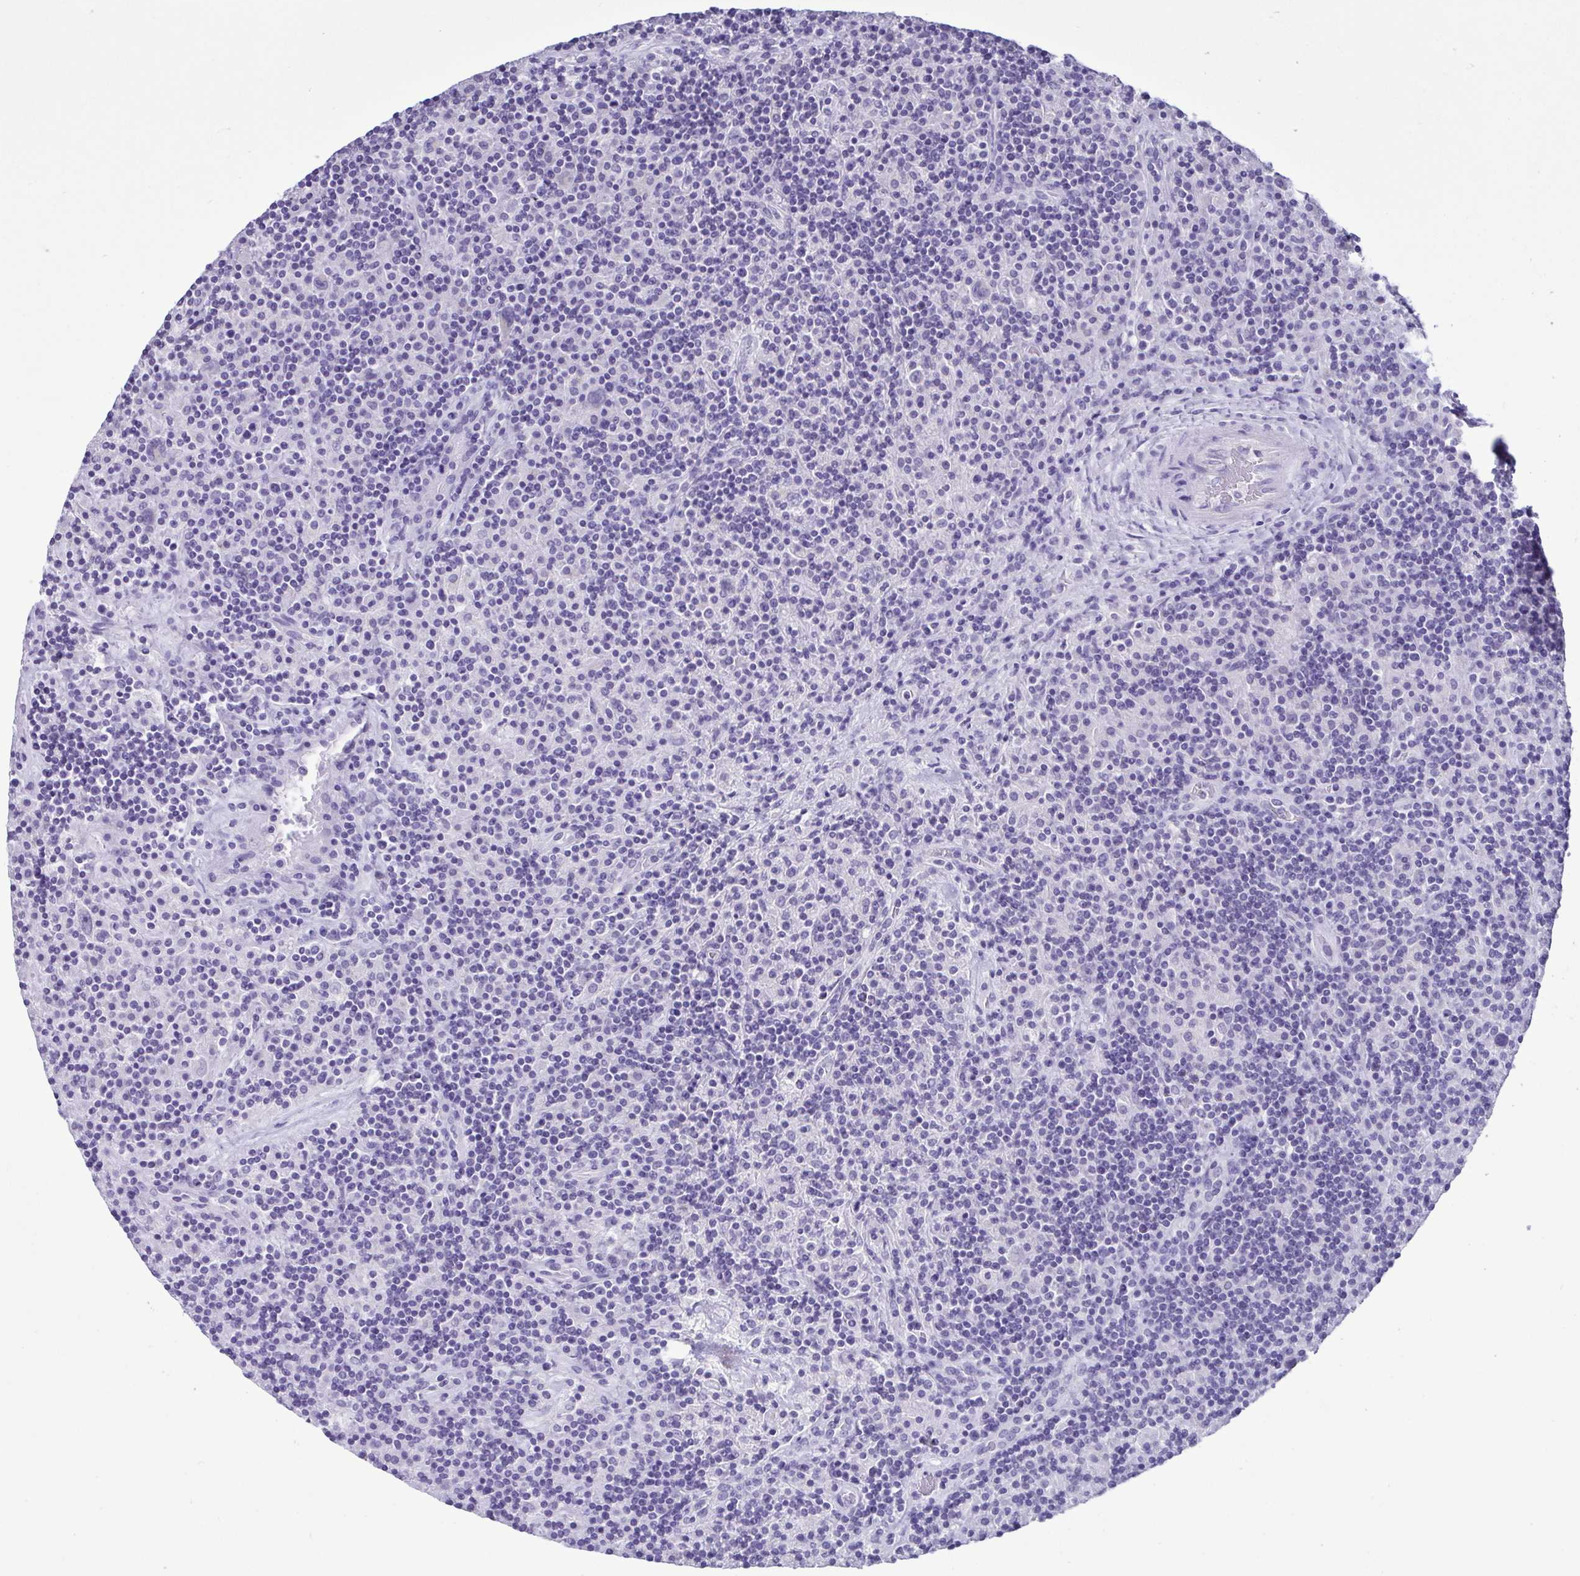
{"staining": {"intensity": "negative", "quantity": "none", "location": "none"}, "tissue": "lymphoma", "cell_type": "Tumor cells", "image_type": "cancer", "snomed": [{"axis": "morphology", "description": "Hodgkin's disease, NOS"}, {"axis": "topography", "description": "Lymph node"}], "caption": "This histopathology image is of lymphoma stained with immunohistochemistry (IHC) to label a protein in brown with the nuclei are counter-stained blue. There is no expression in tumor cells.", "gene": "CBY2", "patient": {"sex": "male", "age": 70}}